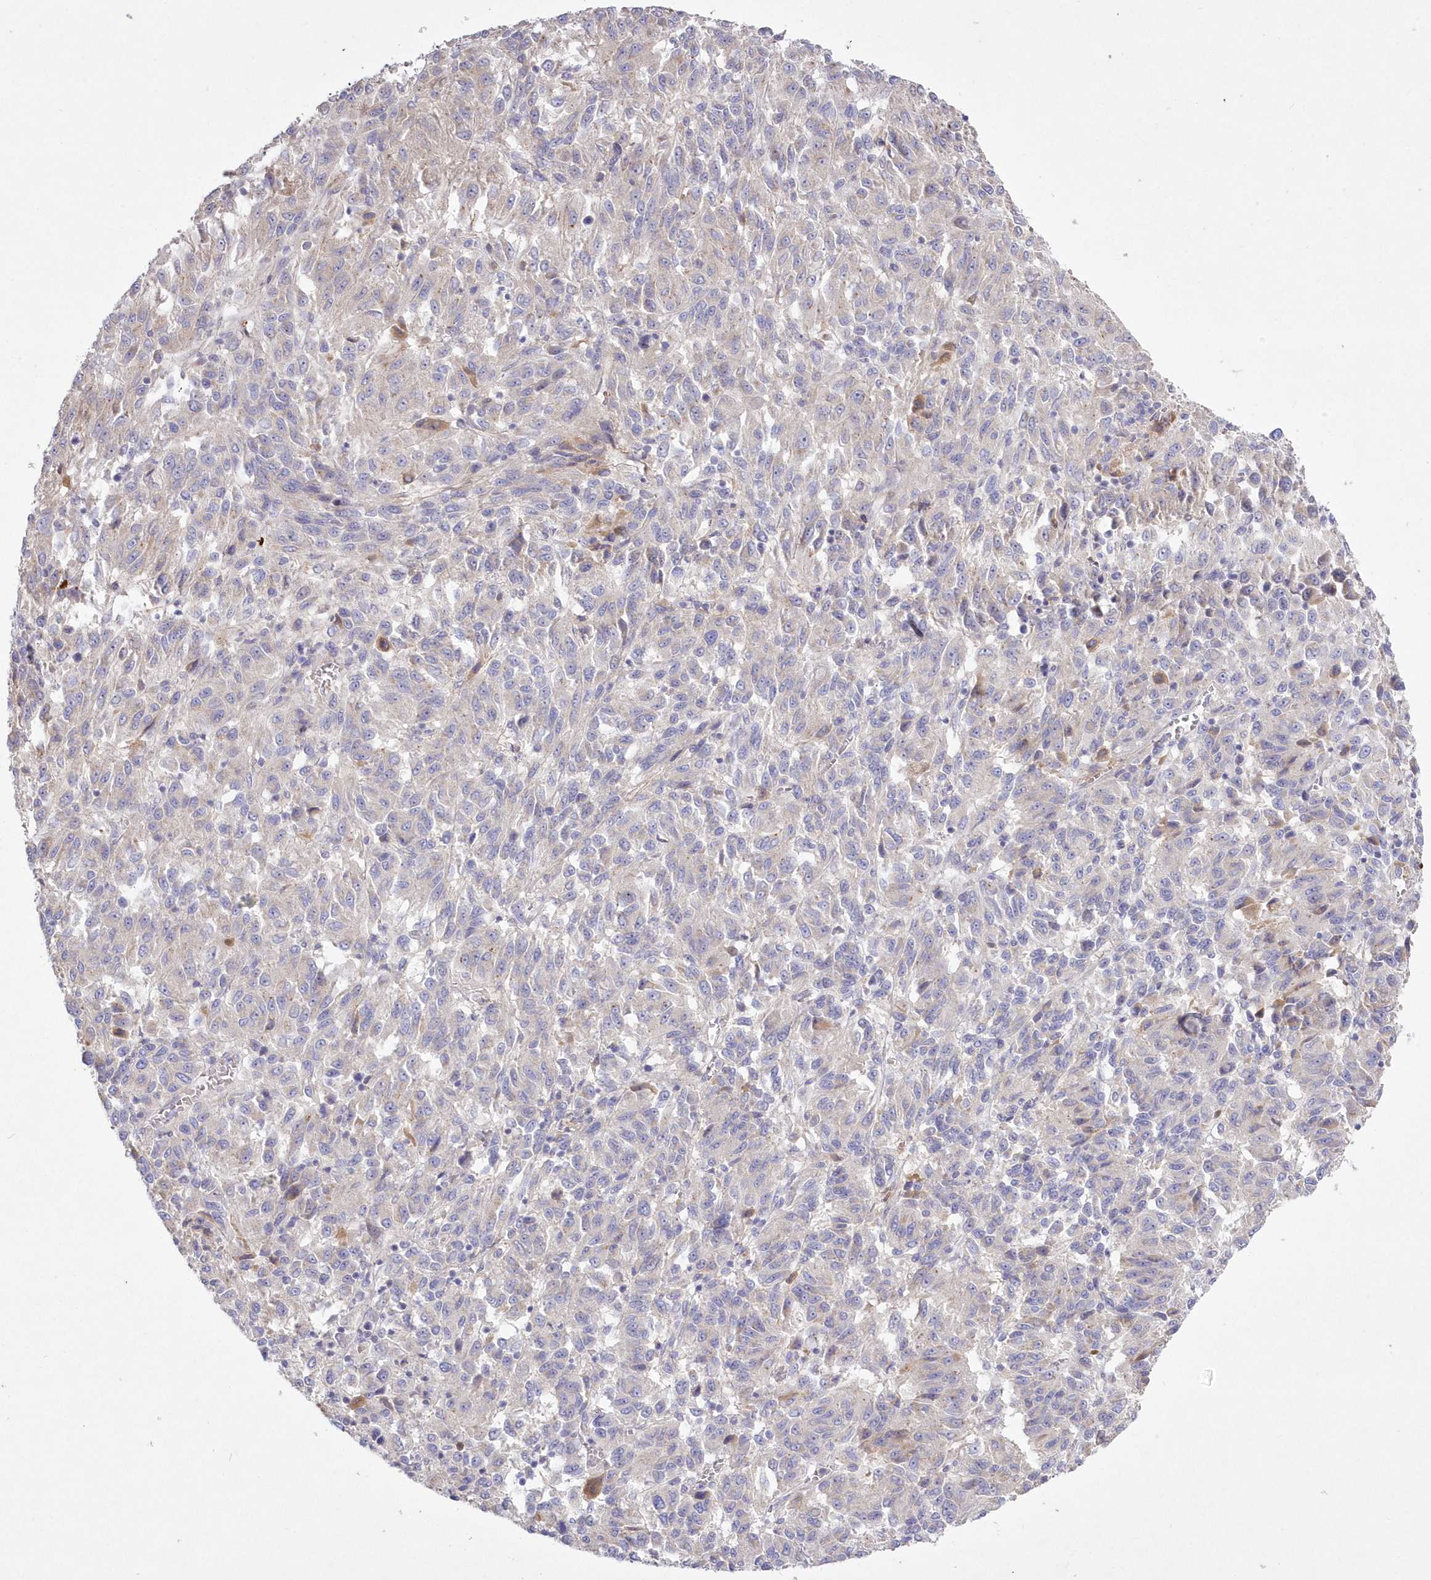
{"staining": {"intensity": "negative", "quantity": "none", "location": "none"}, "tissue": "melanoma", "cell_type": "Tumor cells", "image_type": "cancer", "snomed": [{"axis": "morphology", "description": "Malignant melanoma, Metastatic site"}, {"axis": "topography", "description": "Lung"}], "caption": "Tumor cells show no significant staining in melanoma. (DAB (3,3'-diaminobenzidine) IHC with hematoxylin counter stain).", "gene": "WBP1L", "patient": {"sex": "male", "age": 64}}